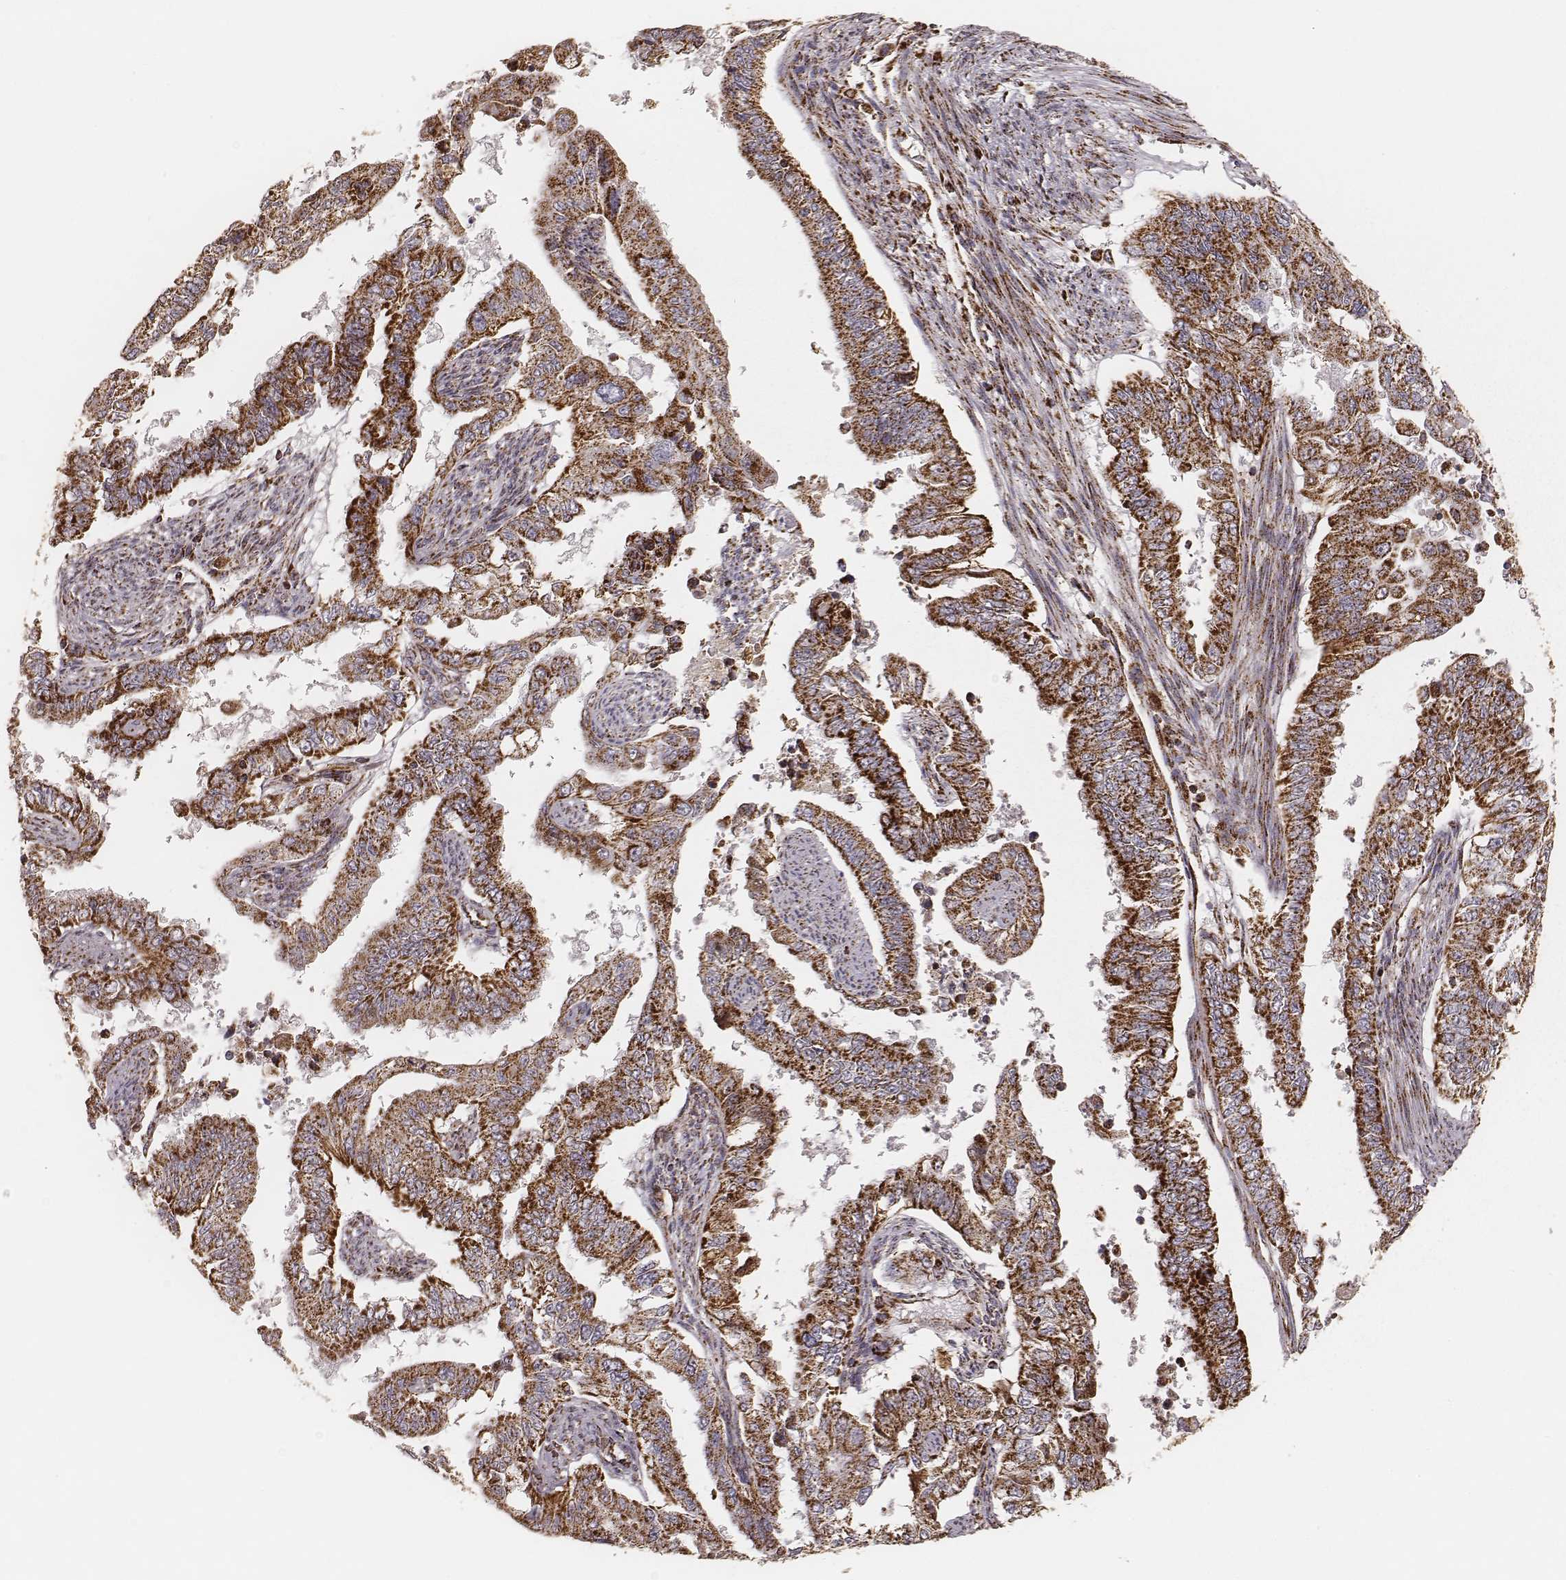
{"staining": {"intensity": "strong", "quantity": ">75%", "location": "cytoplasmic/membranous"}, "tissue": "endometrial cancer", "cell_type": "Tumor cells", "image_type": "cancer", "snomed": [{"axis": "morphology", "description": "Adenocarcinoma, NOS"}, {"axis": "topography", "description": "Uterus"}], "caption": "A photomicrograph of endometrial adenocarcinoma stained for a protein exhibits strong cytoplasmic/membranous brown staining in tumor cells.", "gene": "CS", "patient": {"sex": "female", "age": 59}}